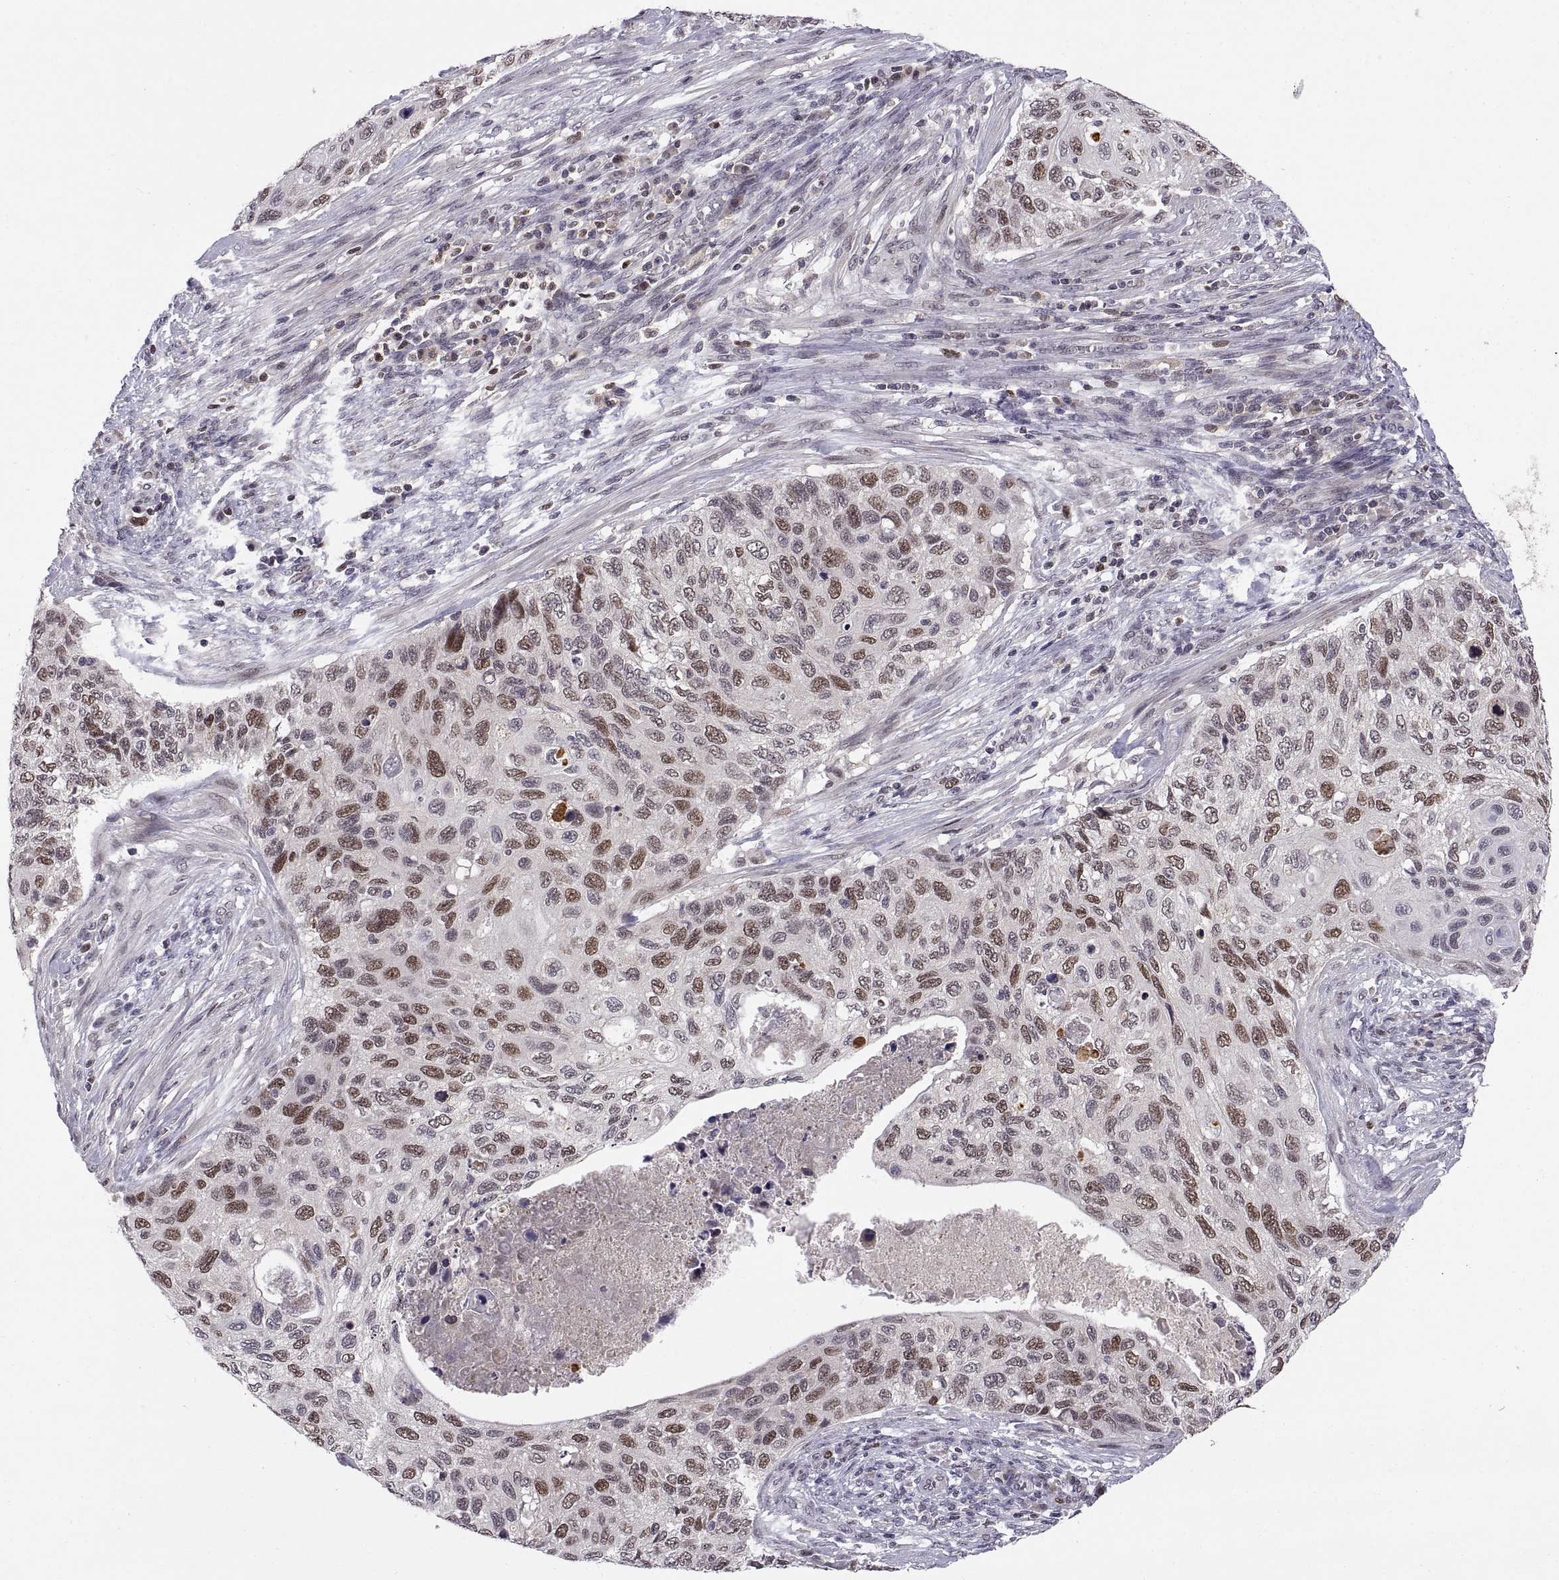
{"staining": {"intensity": "weak", "quantity": "25%-75%", "location": "nuclear"}, "tissue": "cervical cancer", "cell_type": "Tumor cells", "image_type": "cancer", "snomed": [{"axis": "morphology", "description": "Squamous cell carcinoma, NOS"}, {"axis": "topography", "description": "Cervix"}], "caption": "Immunohistochemical staining of human cervical cancer (squamous cell carcinoma) reveals weak nuclear protein staining in about 25%-75% of tumor cells.", "gene": "CHFR", "patient": {"sex": "female", "age": 70}}